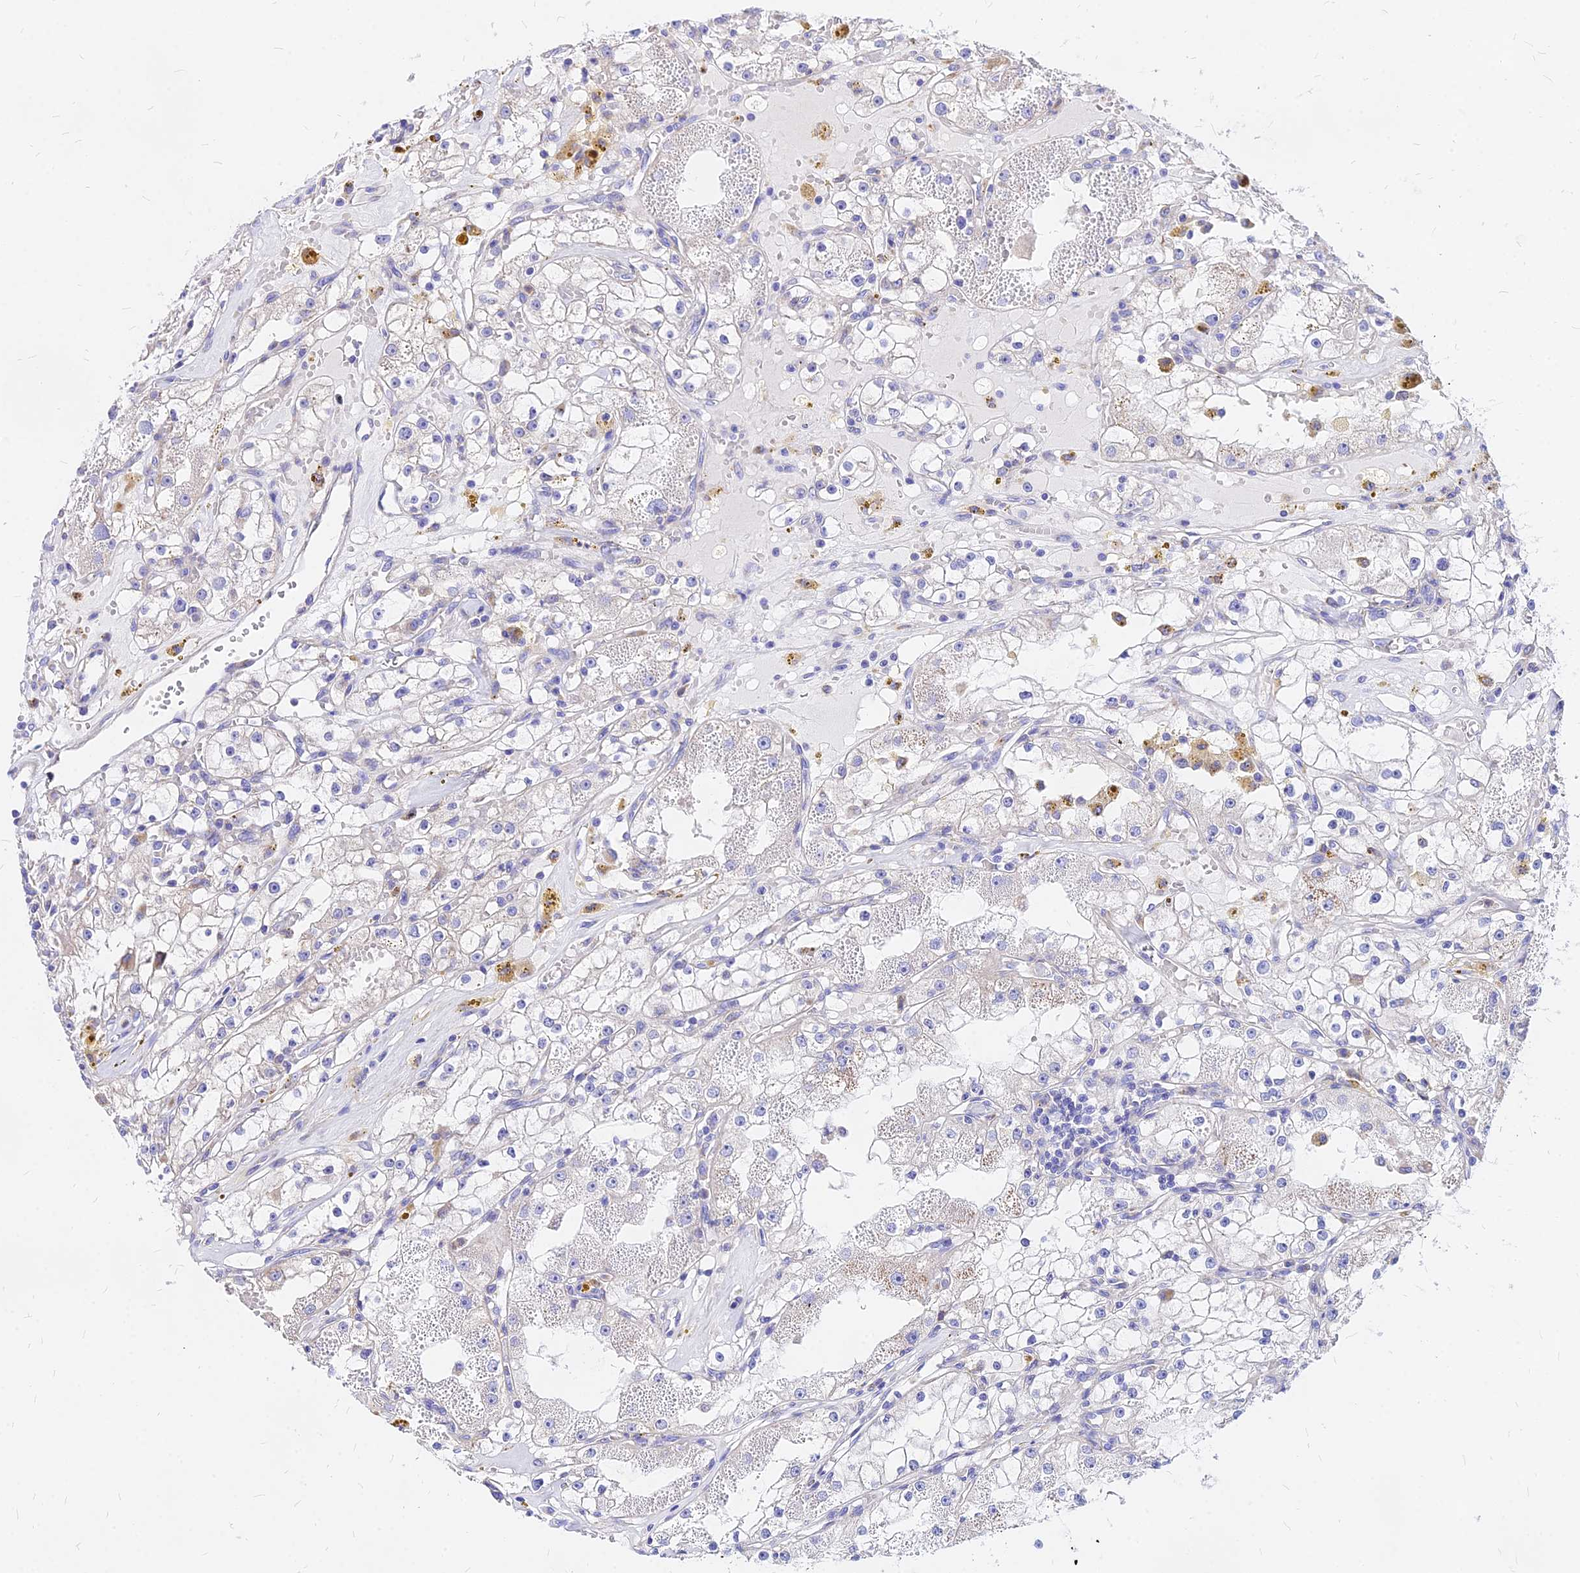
{"staining": {"intensity": "negative", "quantity": "none", "location": "none"}, "tissue": "renal cancer", "cell_type": "Tumor cells", "image_type": "cancer", "snomed": [{"axis": "morphology", "description": "Adenocarcinoma, NOS"}, {"axis": "topography", "description": "Kidney"}], "caption": "Renal adenocarcinoma stained for a protein using IHC demonstrates no expression tumor cells.", "gene": "MRPL3", "patient": {"sex": "male", "age": 56}}